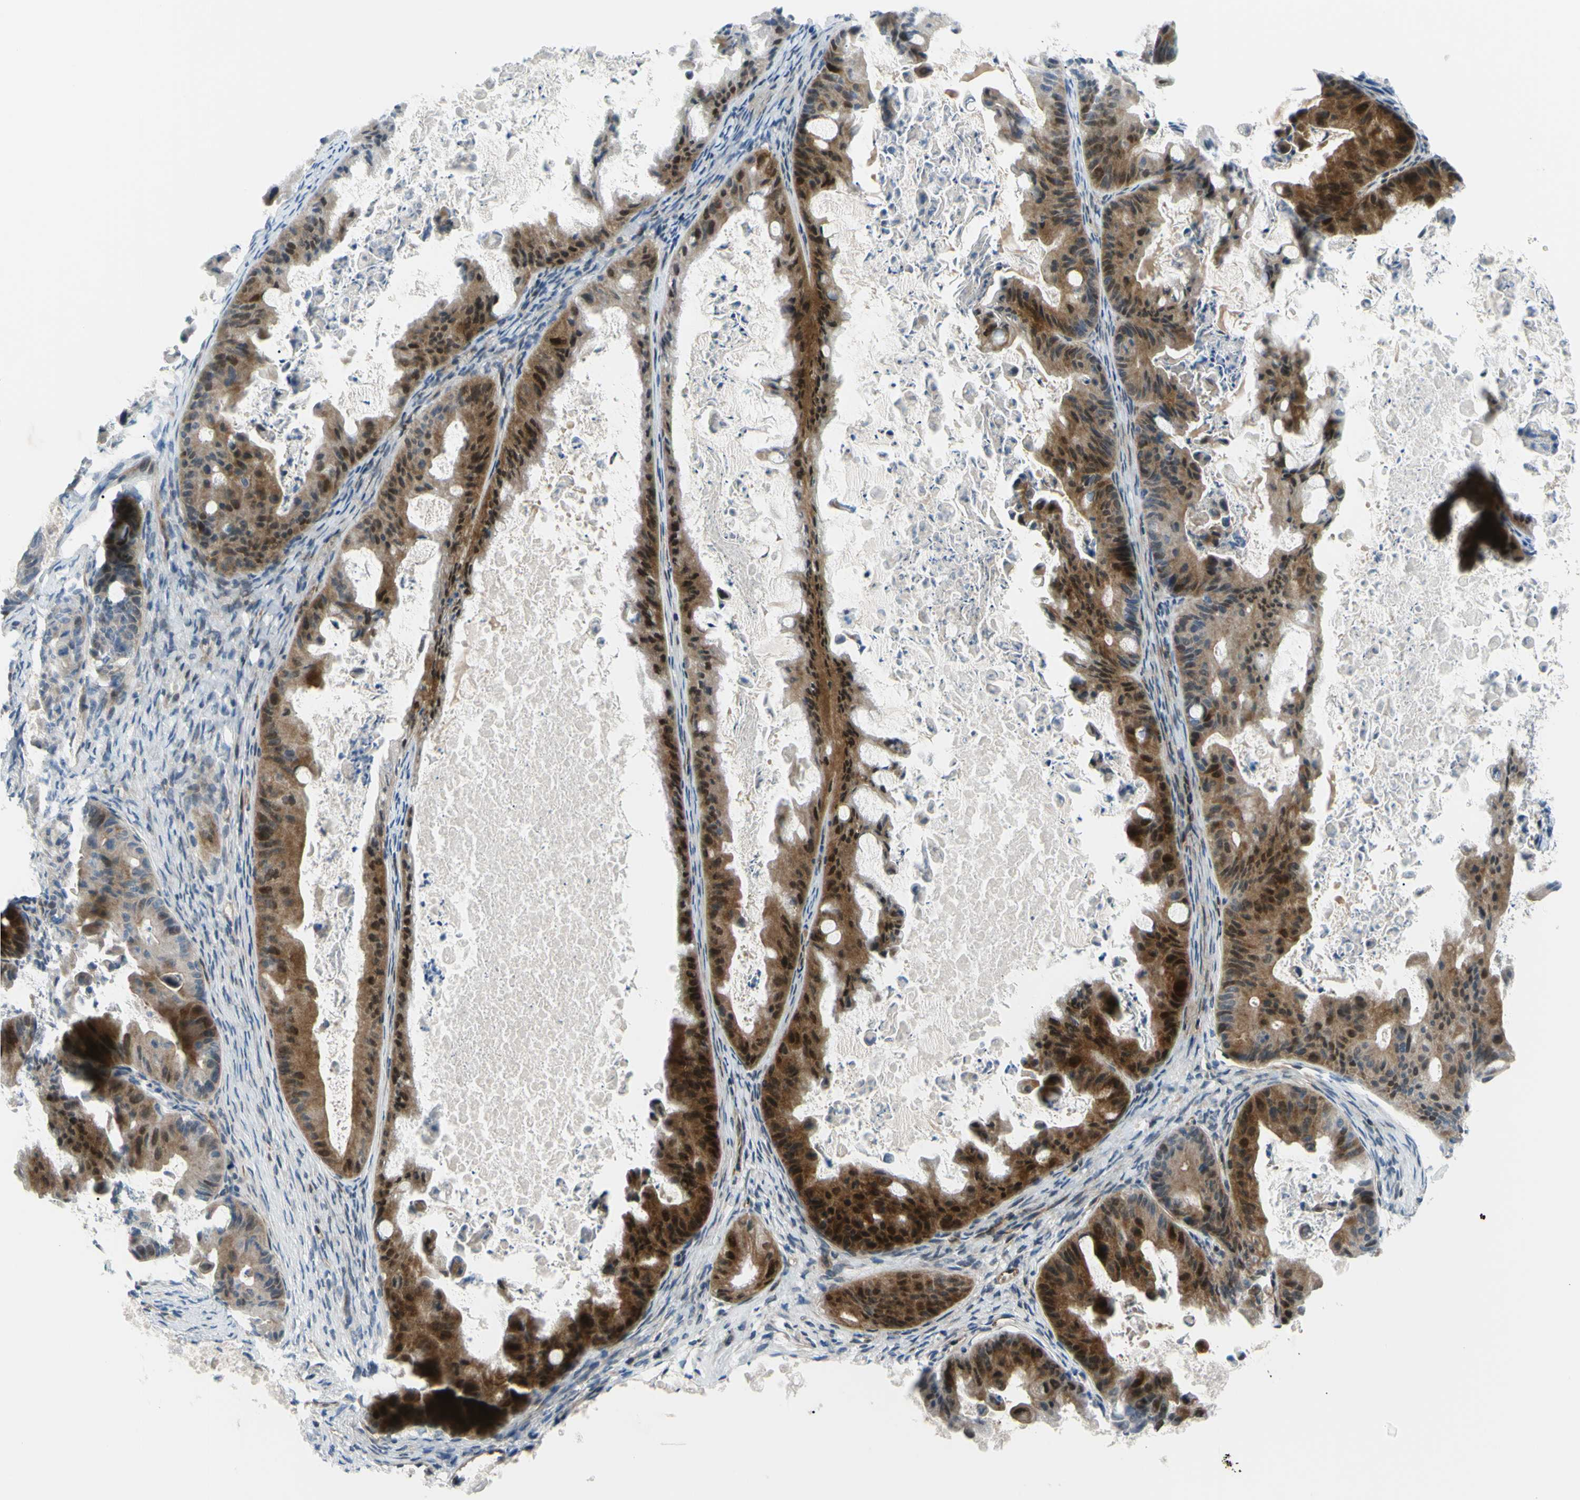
{"staining": {"intensity": "strong", "quantity": "25%-75%", "location": "cytoplasmic/membranous"}, "tissue": "ovarian cancer", "cell_type": "Tumor cells", "image_type": "cancer", "snomed": [{"axis": "morphology", "description": "Cystadenocarcinoma, mucinous, NOS"}, {"axis": "topography", "description": "Ovary"}], "caption": "Immunohistochemistry (IHC) histopathology image of neoplastic tissue: ovarian mucinous cystadenocarcinoma stained using immunohistochemistry (IHC) displays high levels of strong protein expression localized specifically in the cytoplasmic/membranous of tumor cells, appearing as a cytoplasmic/membranous brown color.", "gene": "PAK2", "patient": {"sex": "female", "age": 37}}